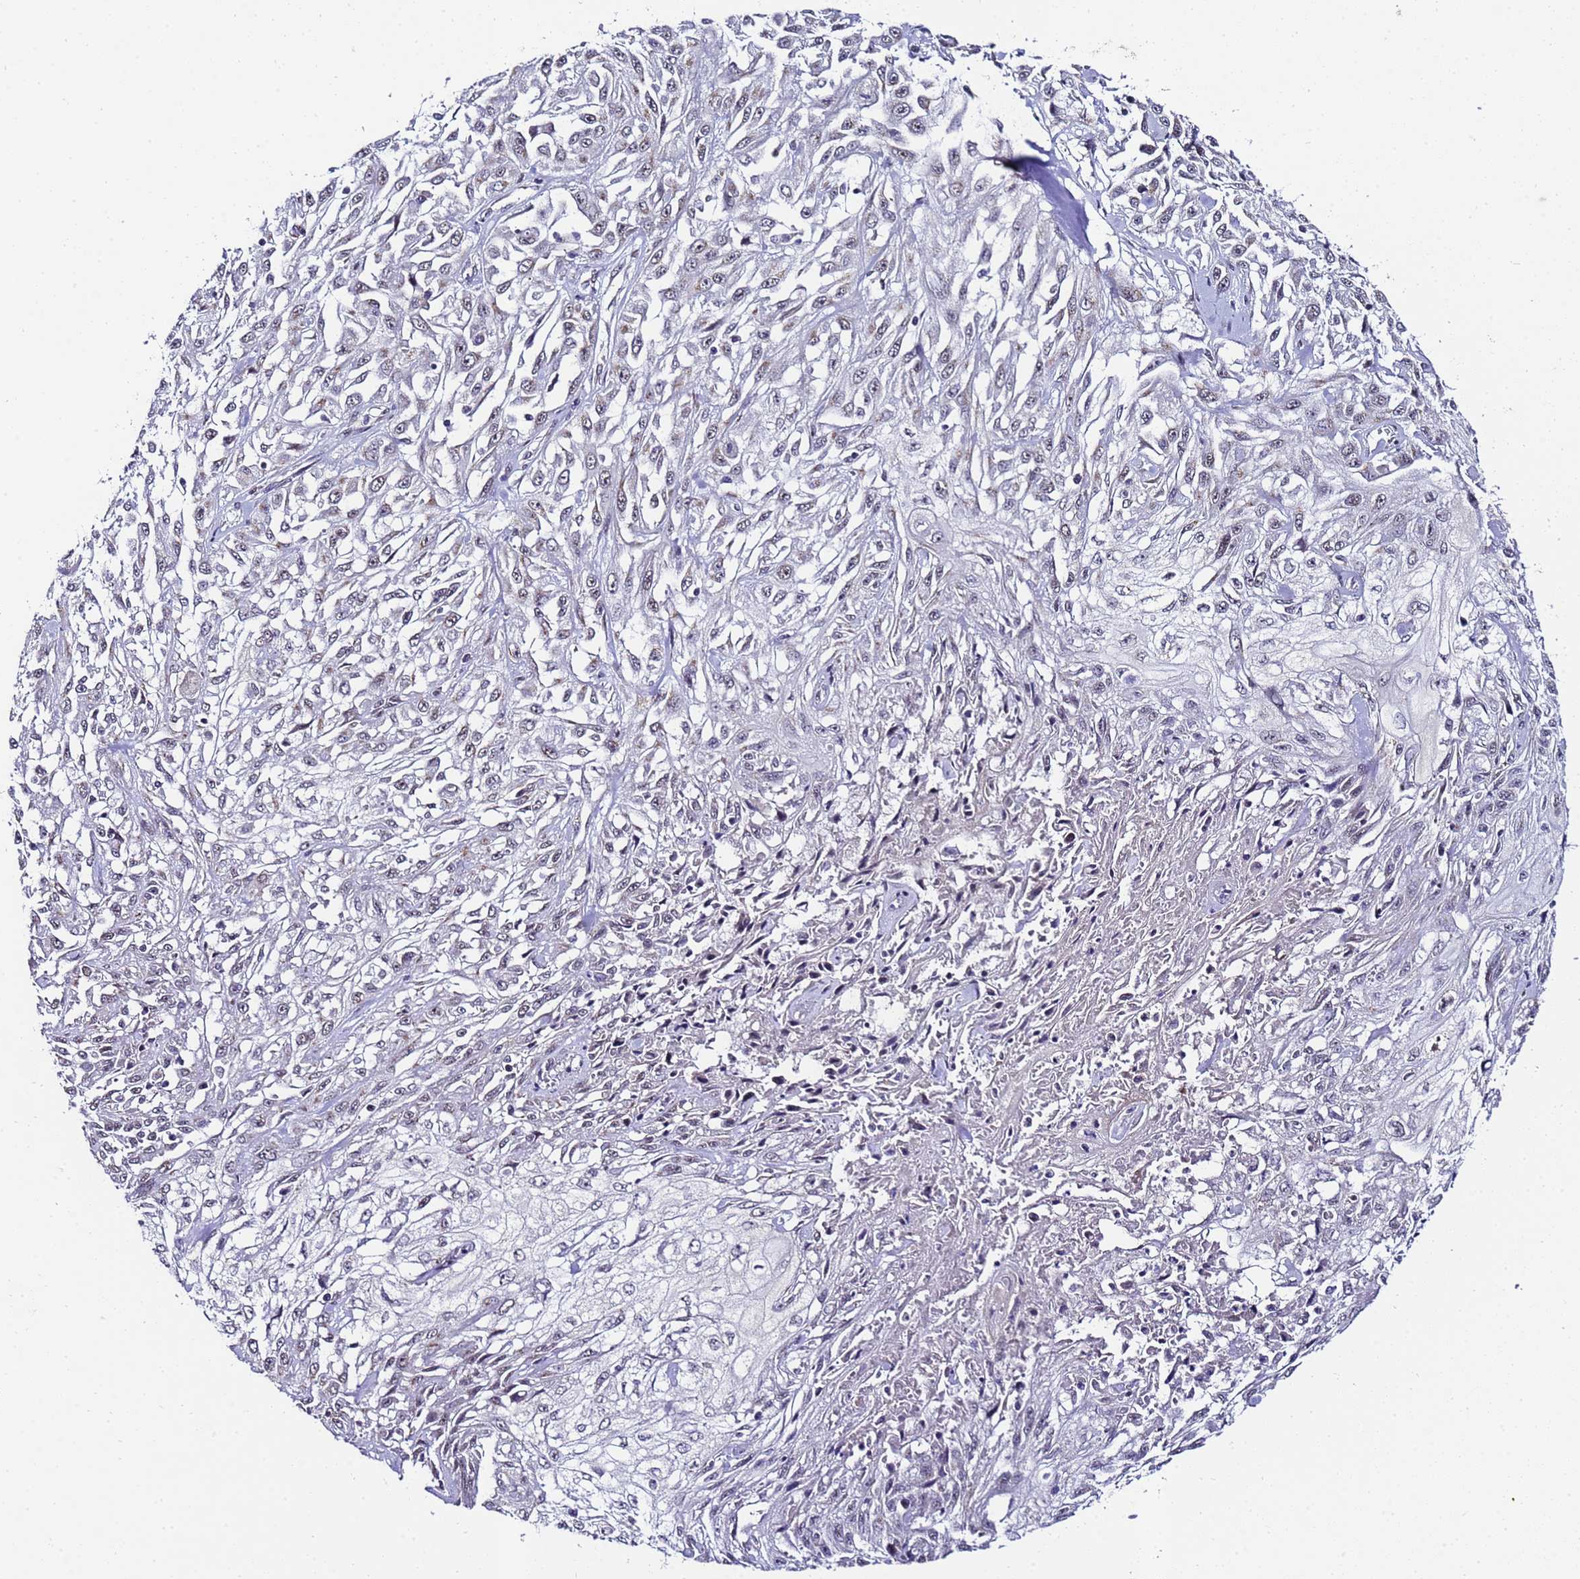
{"staining": {"intensity": "weak", "quantity": "<25%", "location": "cytoplasmic/membranous"}, "tissue": "skin cancer", "cell_type": "Tumor cells", "image_type": "cancer", "snomed": [{"axis": "morphology", "description": "Squamous cell carcinoma, NOS"}, {"axis": "morphology", "description": "Squamous cell carcinoma, metastatic, NOS"}, {"axis": "topography", "description": "Skin"}, {"axis": "topography", "description": "Lymph node"}], "caption": "The histopathology image exhibits no significant positivity in tumor cells of skin squamous cell carcinoma.", "gene": "C19orf47", "patient": {"sex": "male", "age": 75}}